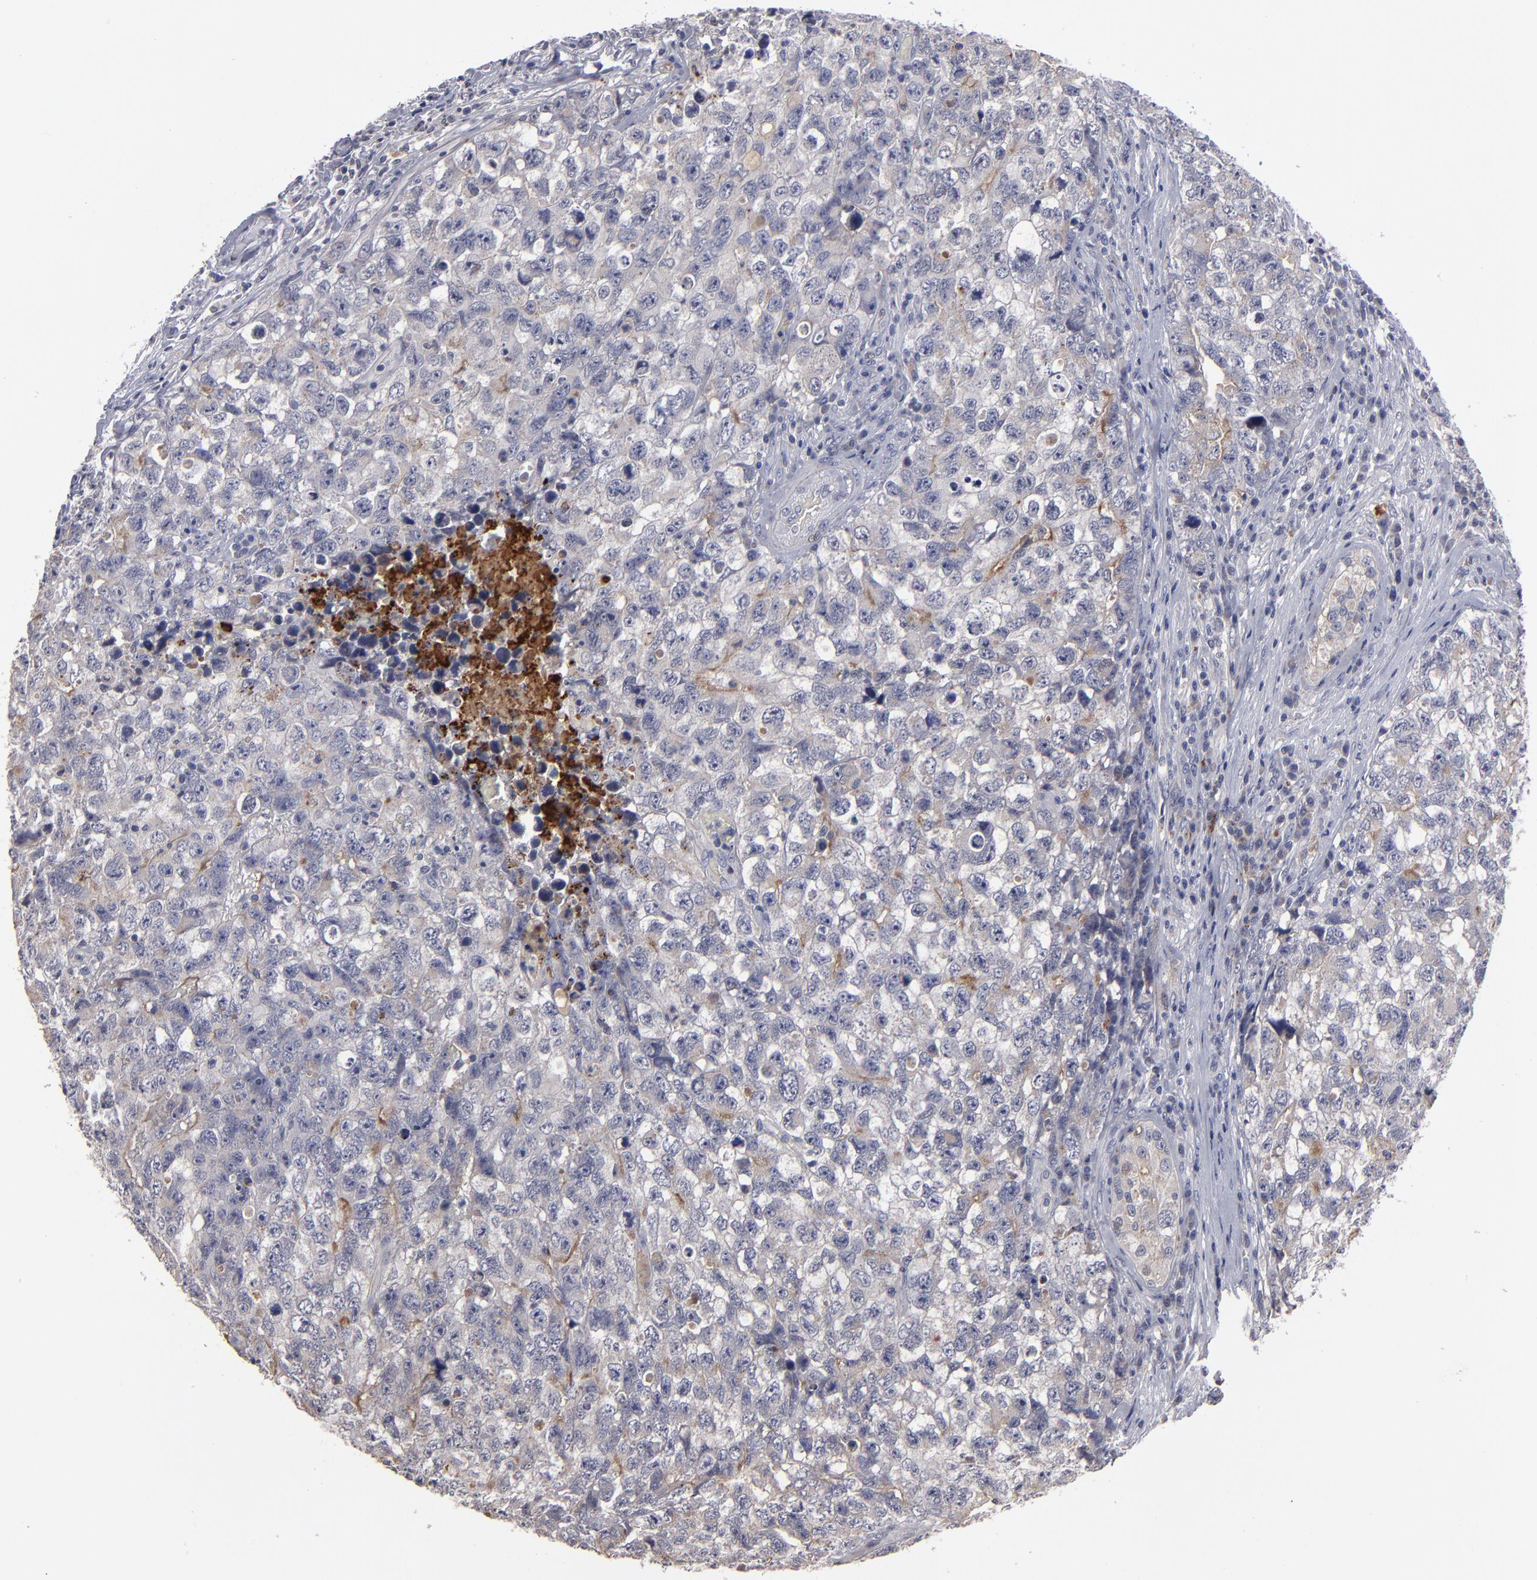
{"staining": {"intensity": "weak", "quantity": "<25%", "location": "cytoplasmic/membranous"}, "tissue": "testis cancer", "cell_type": "Tumor cells", "image_type": "cancer", "snomed": [{"axis": "morphology", "description": "Carcinoma, Embryonal, NOS"}, {"axis": "topography", "description": "Testis"}], "caption": "Immunohistochemical staining of testis cancer (embryonal carcinoma) reveals no significant staining in tumor cells.", "gene": "GPM6B", "patient": {"sex": "male", "age": 31}}